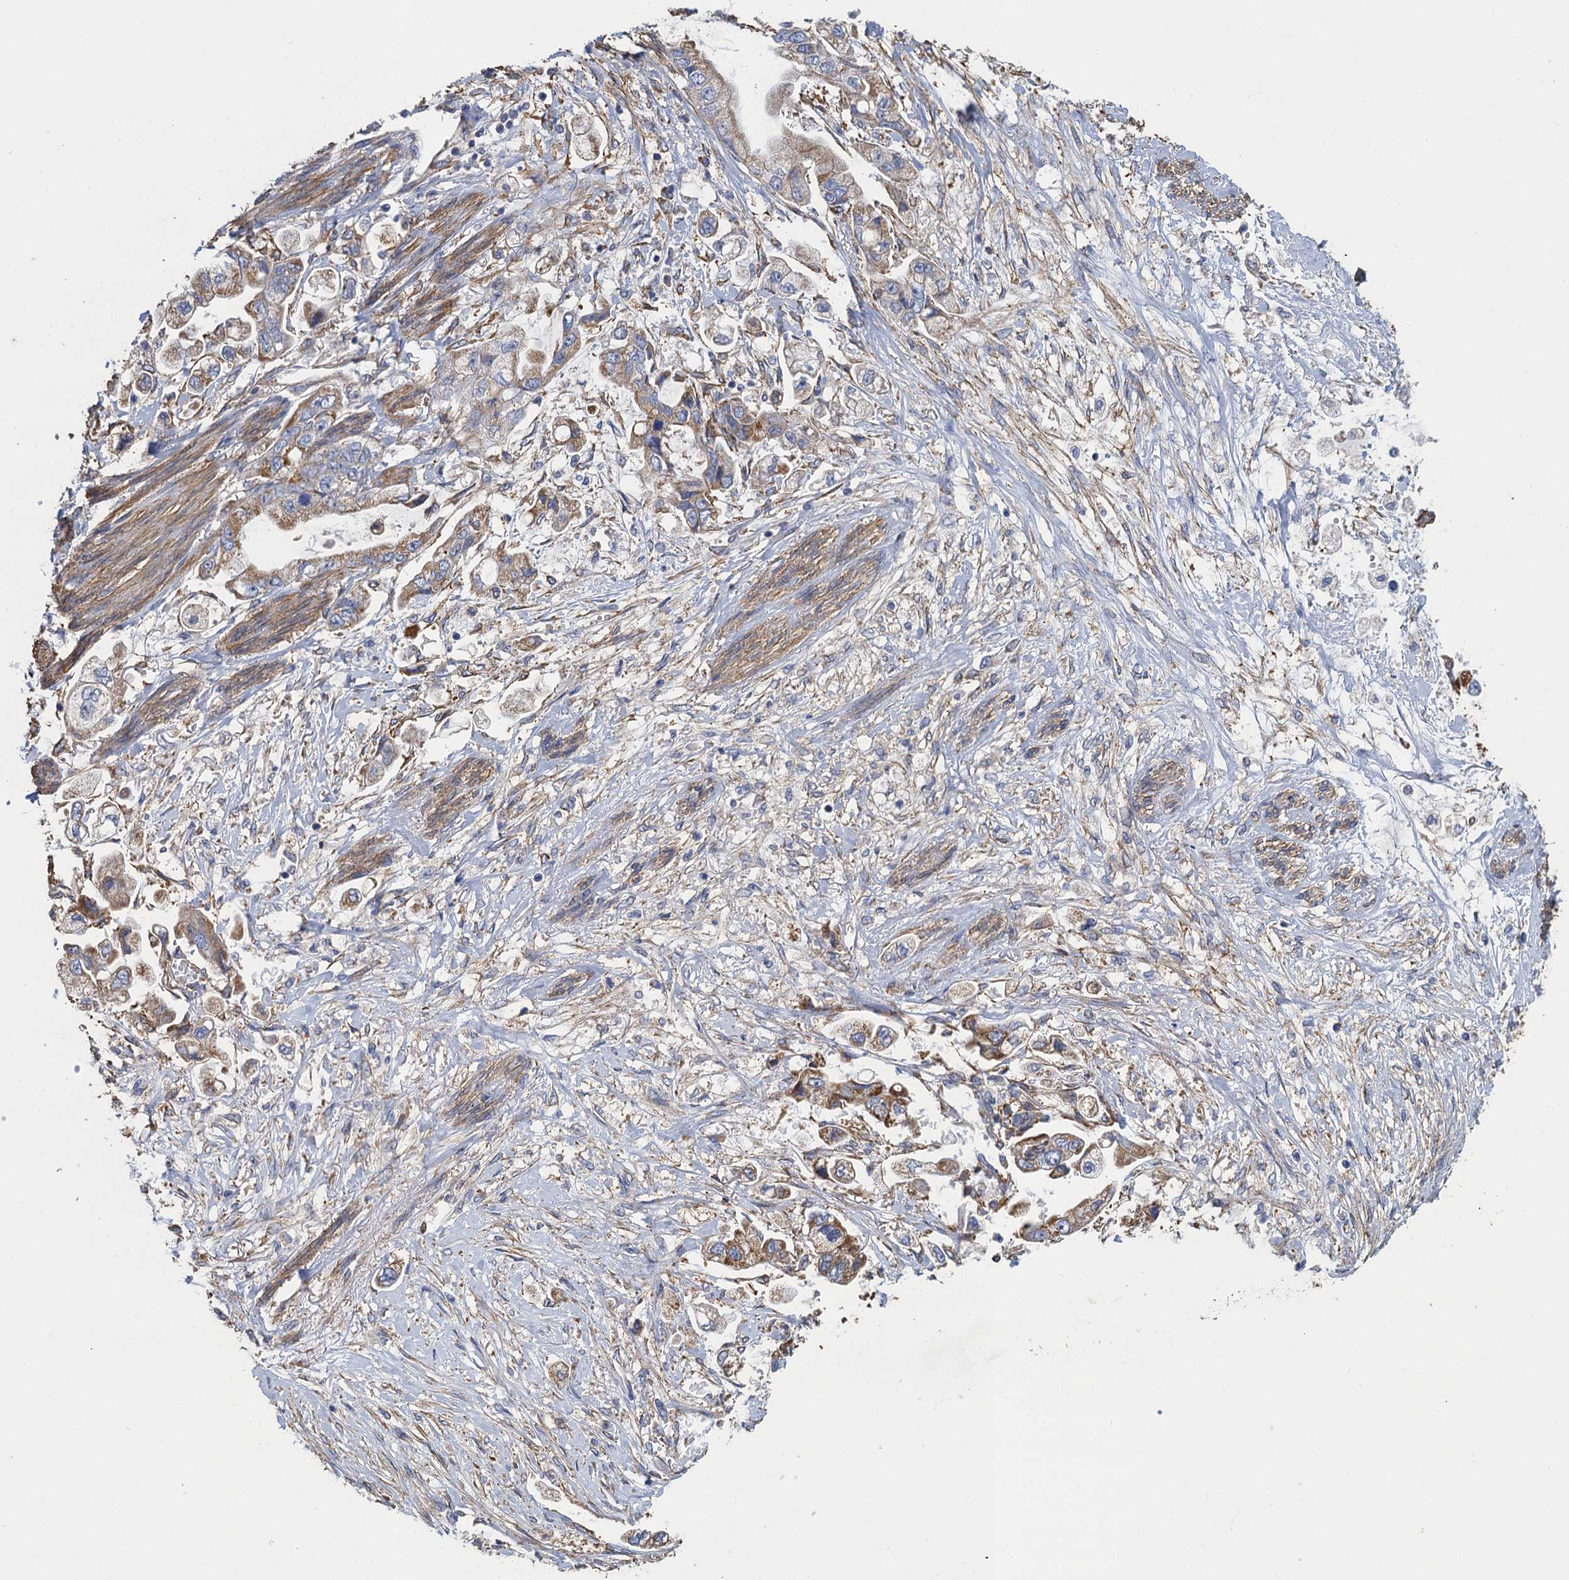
{"staining": {"intensity": "moderate", "quantity": ">75%", "location": "cytoplasmic/membranous"}, "tissue": "stomach cancer", "cell_type": "Tumor cells", "image_type": "cancer", "snomed": [{"axis": "morphology", "description": "Adenocarcinoma, NOS"}, {"axis": "topography", "description": "Stomach"}], "caption": "Brown immunohistochemical staining in adenocarcinoma (stomach) shows moderate cytoplasmic/membranous positivity in about >75% of tumor cells.", "gene": "GCSH", "patient": {"sex": "male", "age": 62}}